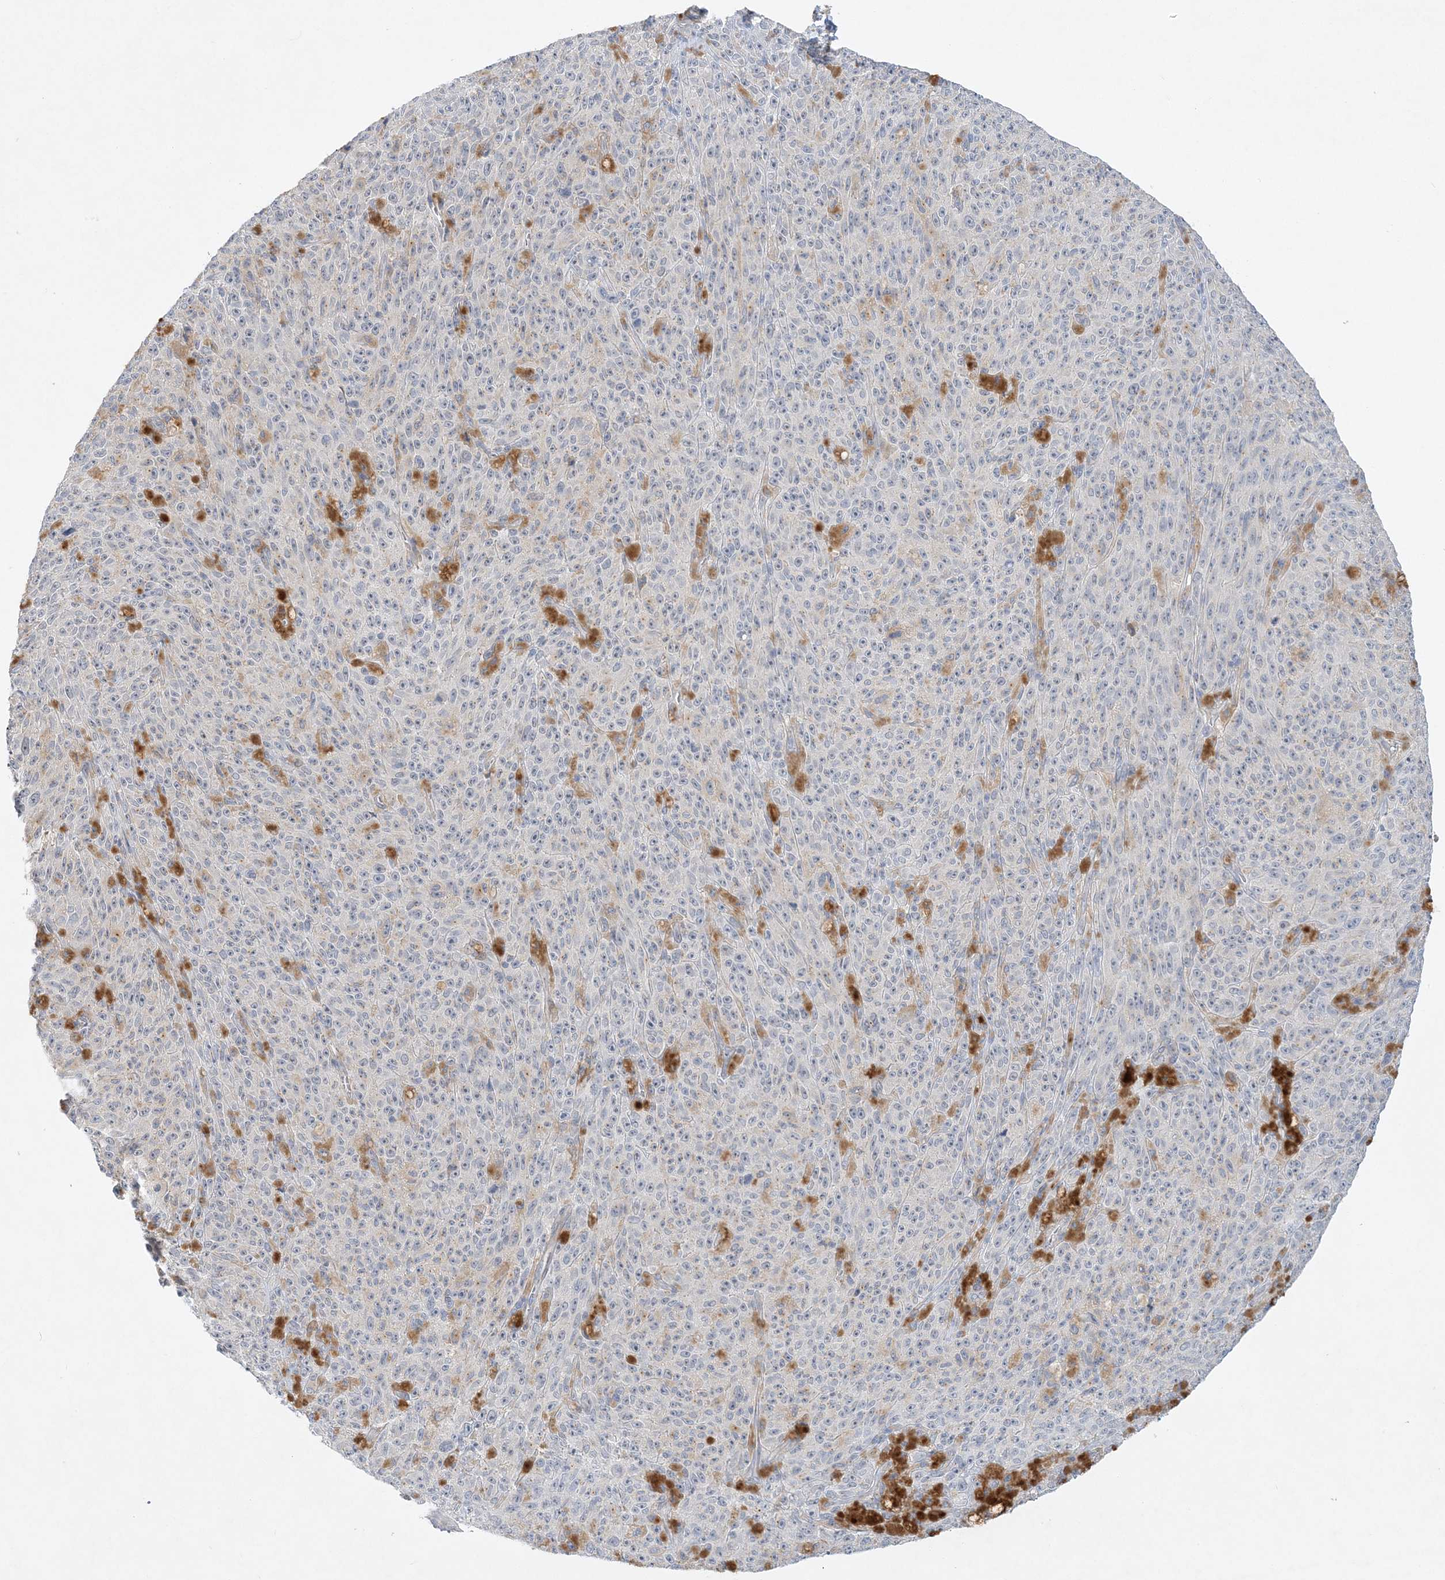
{"staining": {"intensity": "negative", "quantity": "none", "location": "none"}, "tissue": "melanoma", "cell_type": "Tumor cells", "image_type": "cancer", "snomed": [{"axis": "morphology", "description": "Malignant melanoma, NOS"}, {"axis": "topography", "description": "Skin"}], "caption": "Human malignant melanoma stained for a protein using IHC reveals no positivity in tumor cells.", "gene": "ANKRD35", "patient": {"sex": "female", "age": 82}}